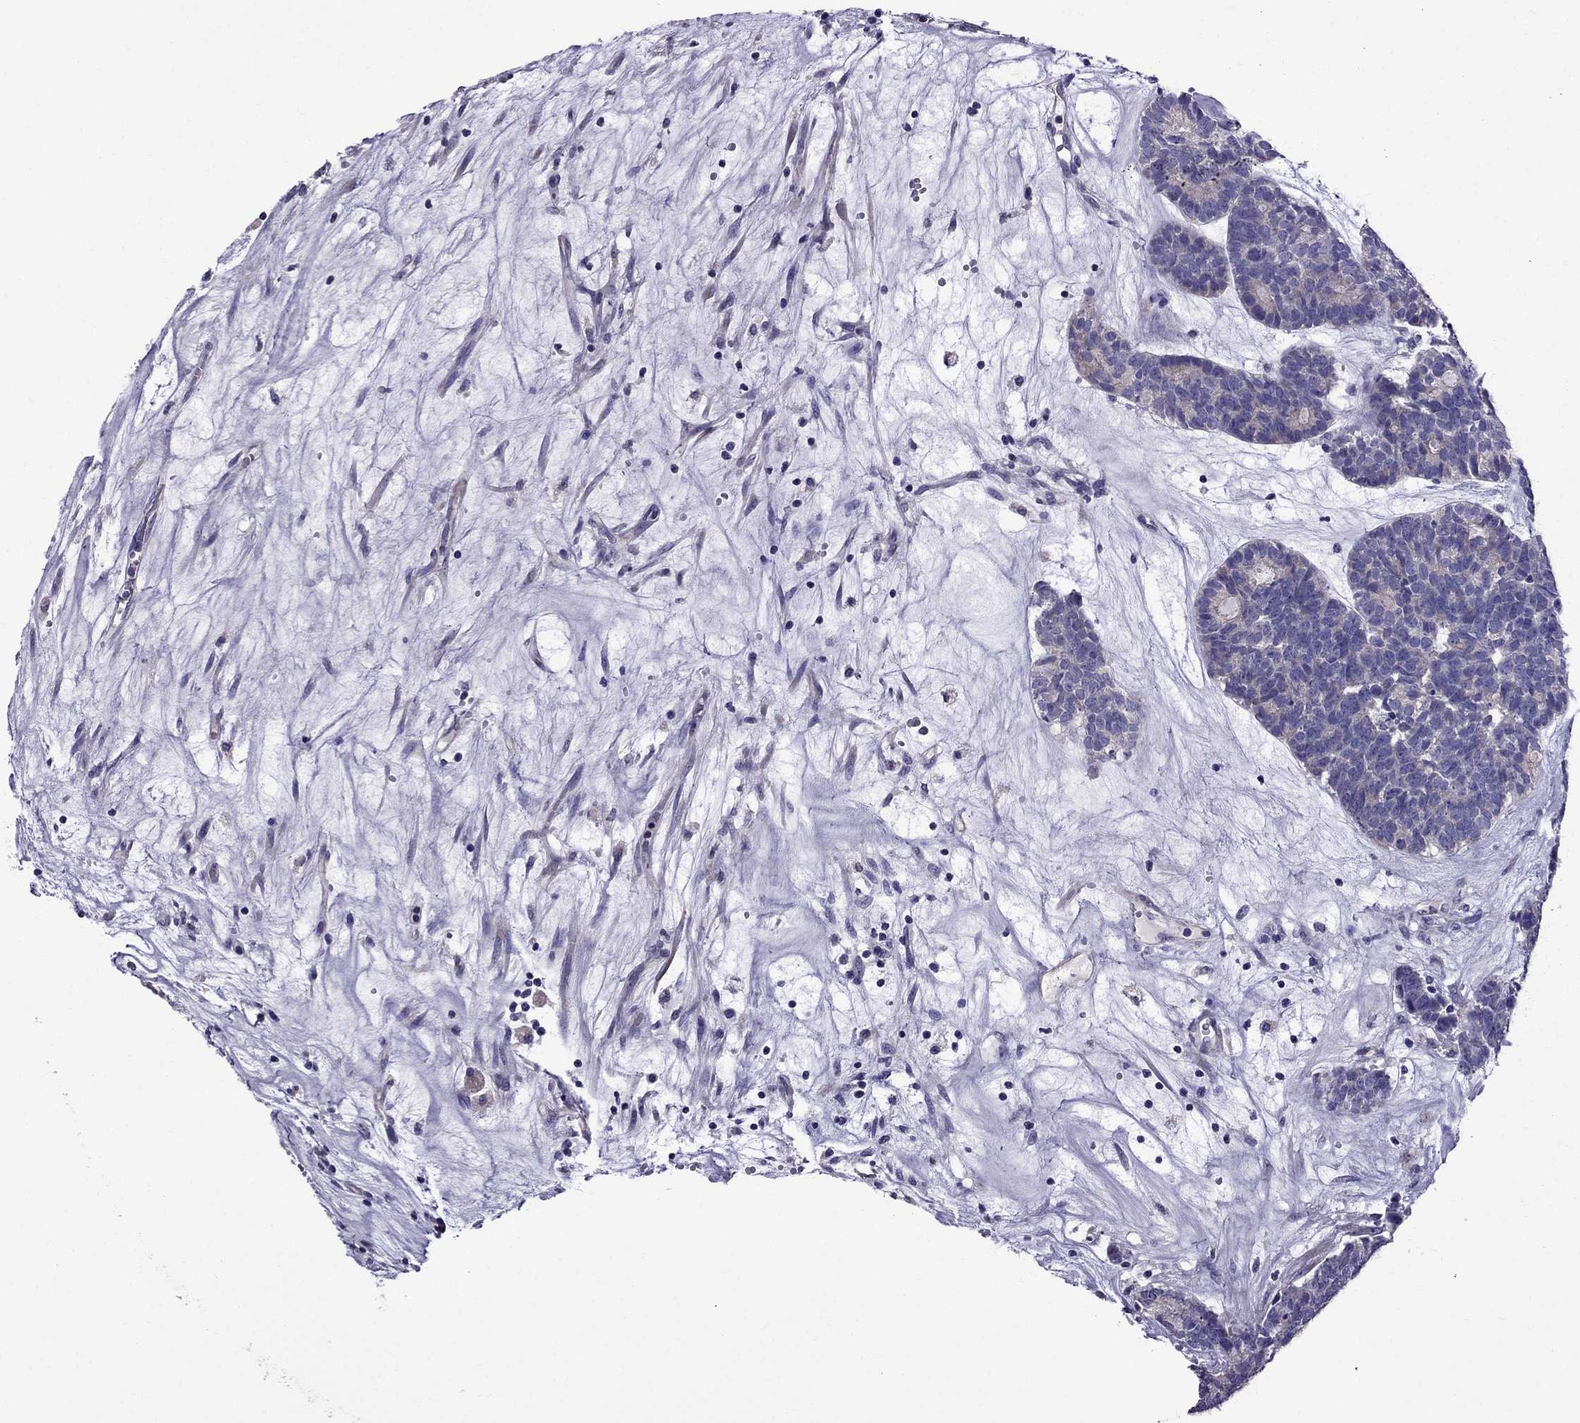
{"staining": {"intensity": "negative", "quantity": "none", "location": "none"}, "tissue": "head and neck cancer", "cell_type": "Tumor cells", "image_type": "cancer", "snomed": [{"axis": "morphology", "description": "Adenocarcinoma, NOS"}, {"axis": "topography", "description": "Head-Neck"}], "caption": "The micrograph exhibits no staining of tumor cells in head and neck cancer (adenocarcinoma).", "gene": "OXCT2", "patient": {"sex": "female", "age": 81}}